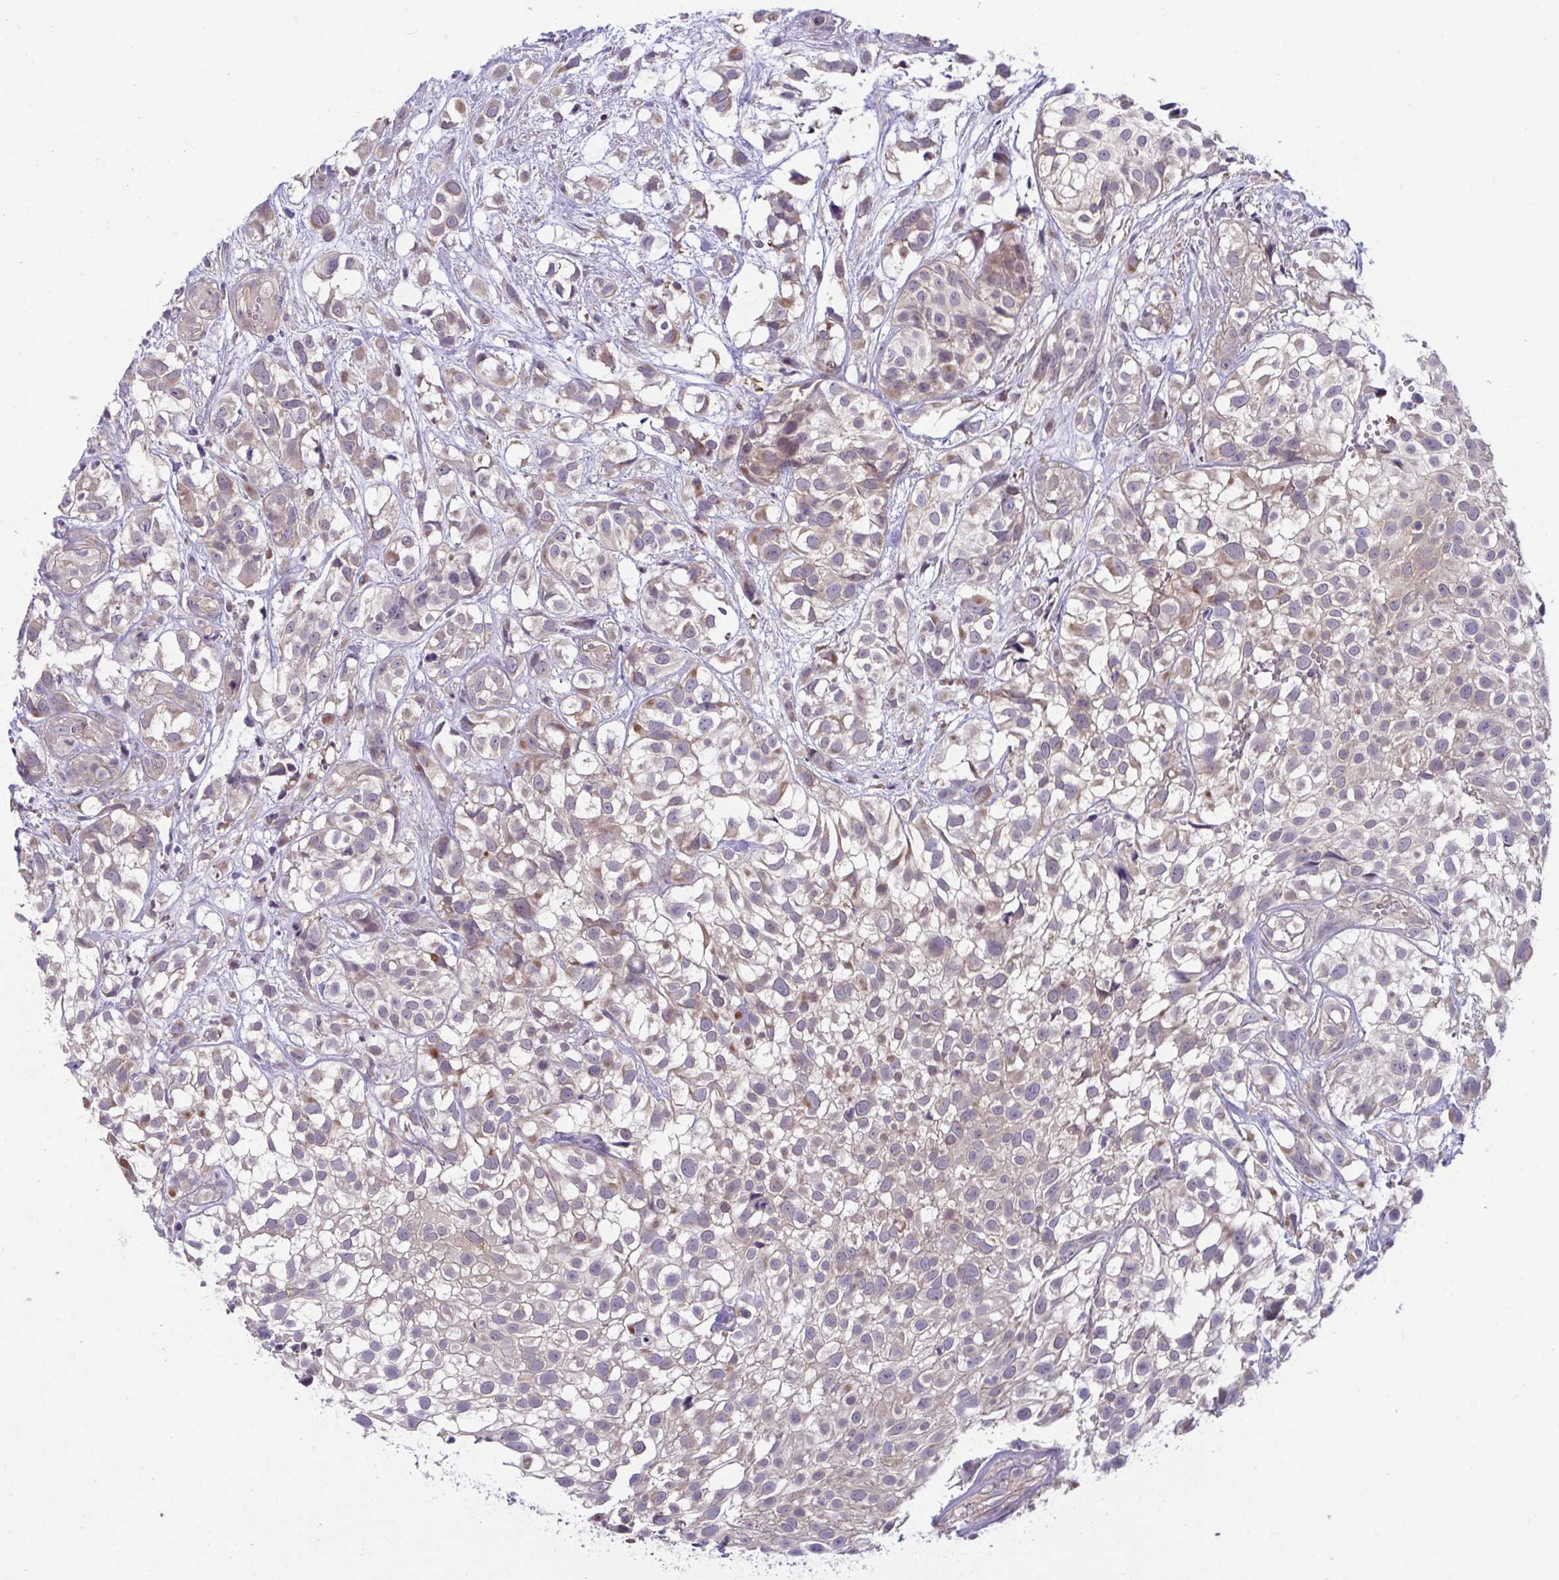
{"staining": {"intensity": "moderate", "quantity": "<25%", "location": "cytoplasmic/membranous"}, "tissue": "urothelial cancer", "cell_type": "Tumor cells", "image_type": "cancer", "snomed": [{"axis": "morphology", "description": "Urothelial carcinoma, High grade"}, {"axis": "topography", "description": "Urinary bladder"}], "caption": "Immunohistochemical staining of urothelial cancer demonstrates low levels of moderate cytoplasmic/membranous staining in about <25% of tumor cells.", "gene": "IST1", "patient": {"sex": "male", "age": 56}}